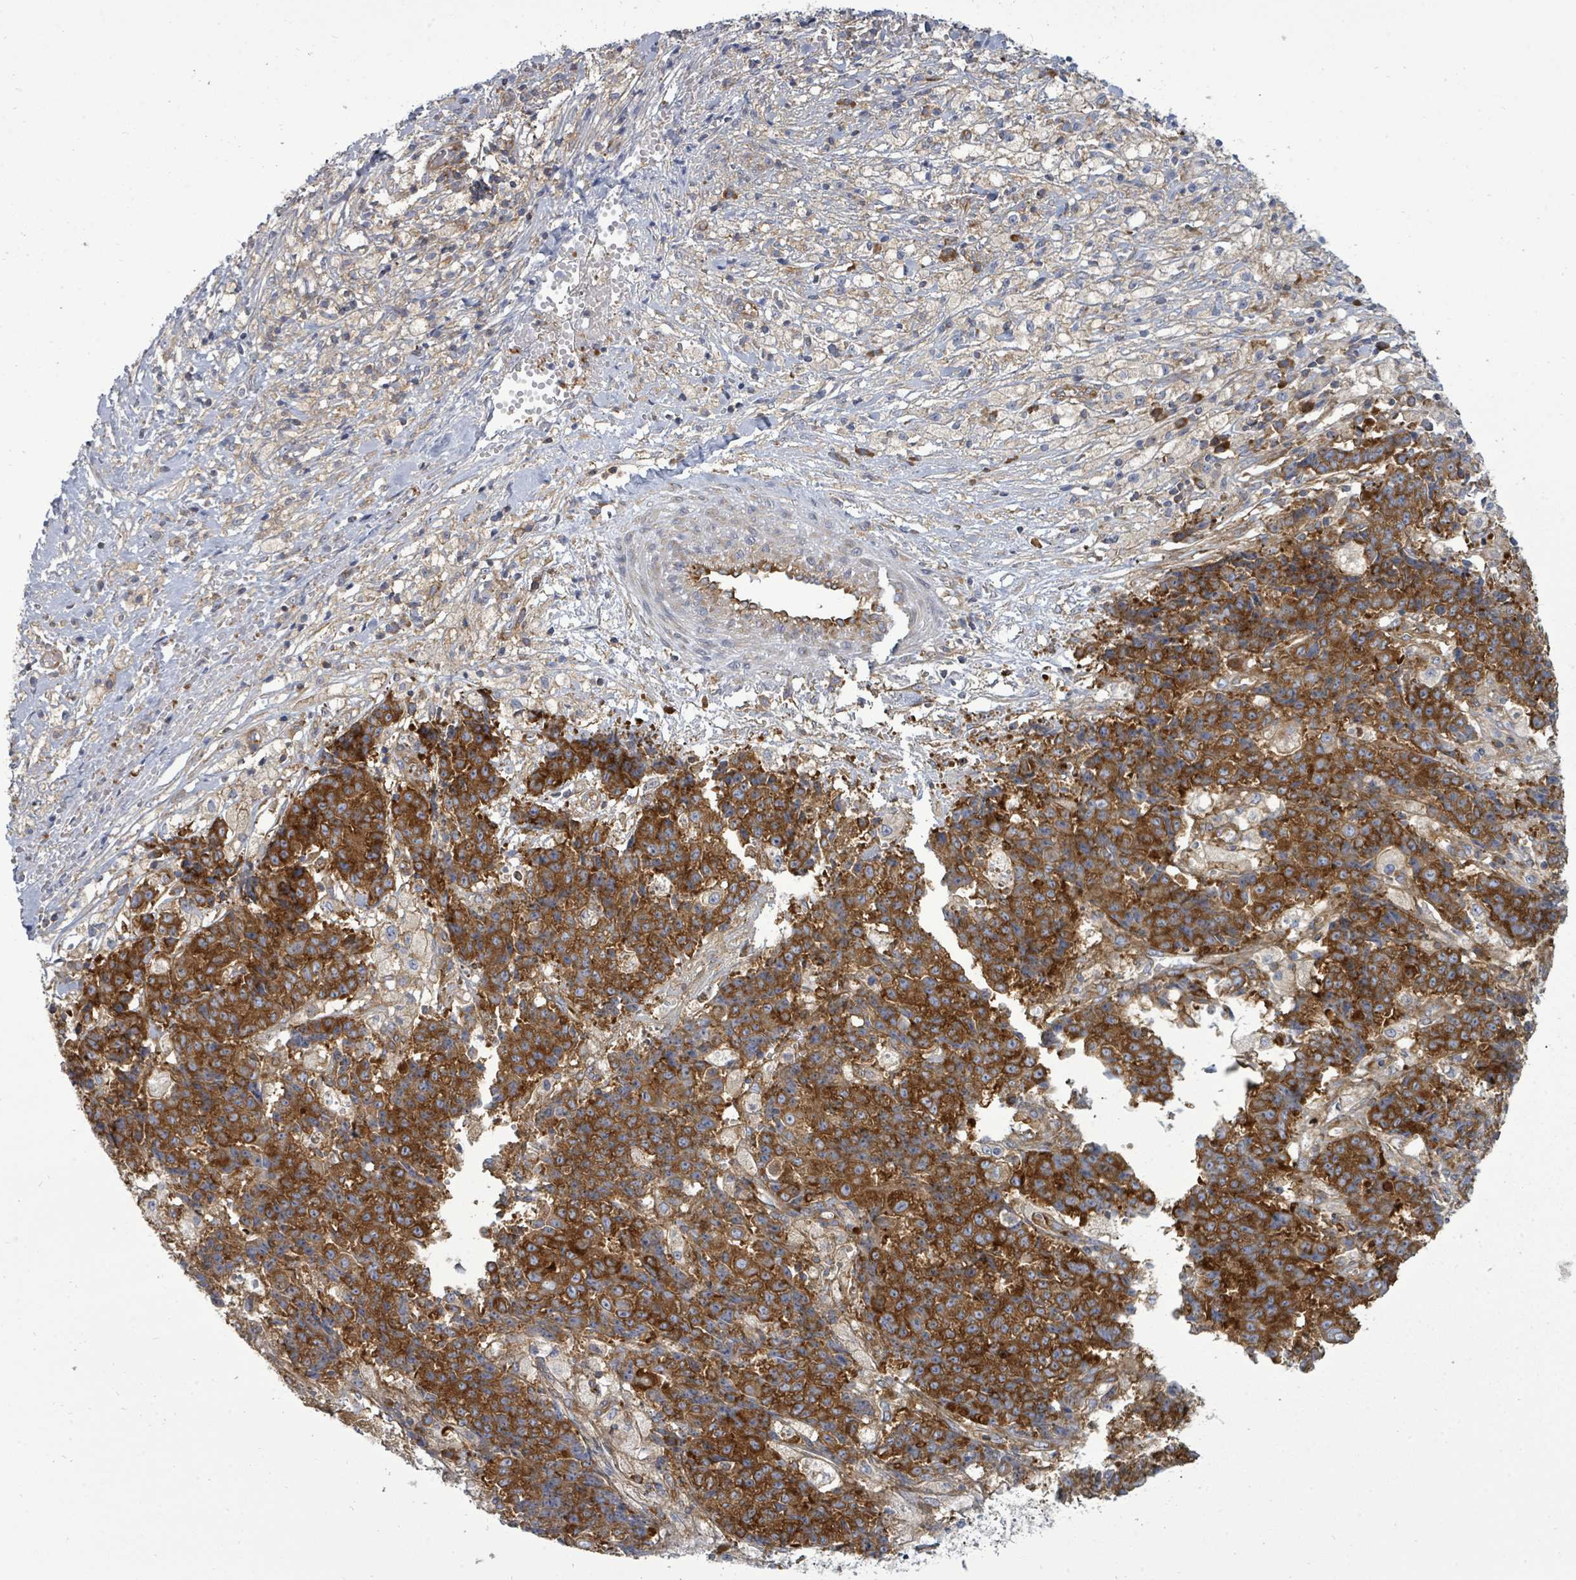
{"staining": {"intensity": "strong", "quantity": ">75%", "location": "cytoplasmic/membranous"}, "tissue": "ovarian cancer", "cell_type": "Tumor cells", "image_type": "cancer", "snomed": [{"axis": "morphology", "description": "Carcinoma, endometroid"}, {"axis": "topography", "description": "Ovary"}], "caption": "A high amount of strong cytoplasmic/membranous staining is seen in approximately >75% of tumor cells in ovarian endometroid carcinoma tissue.", "gene": "EIF3C", "patient": {"sex": "female", "age": 42}}